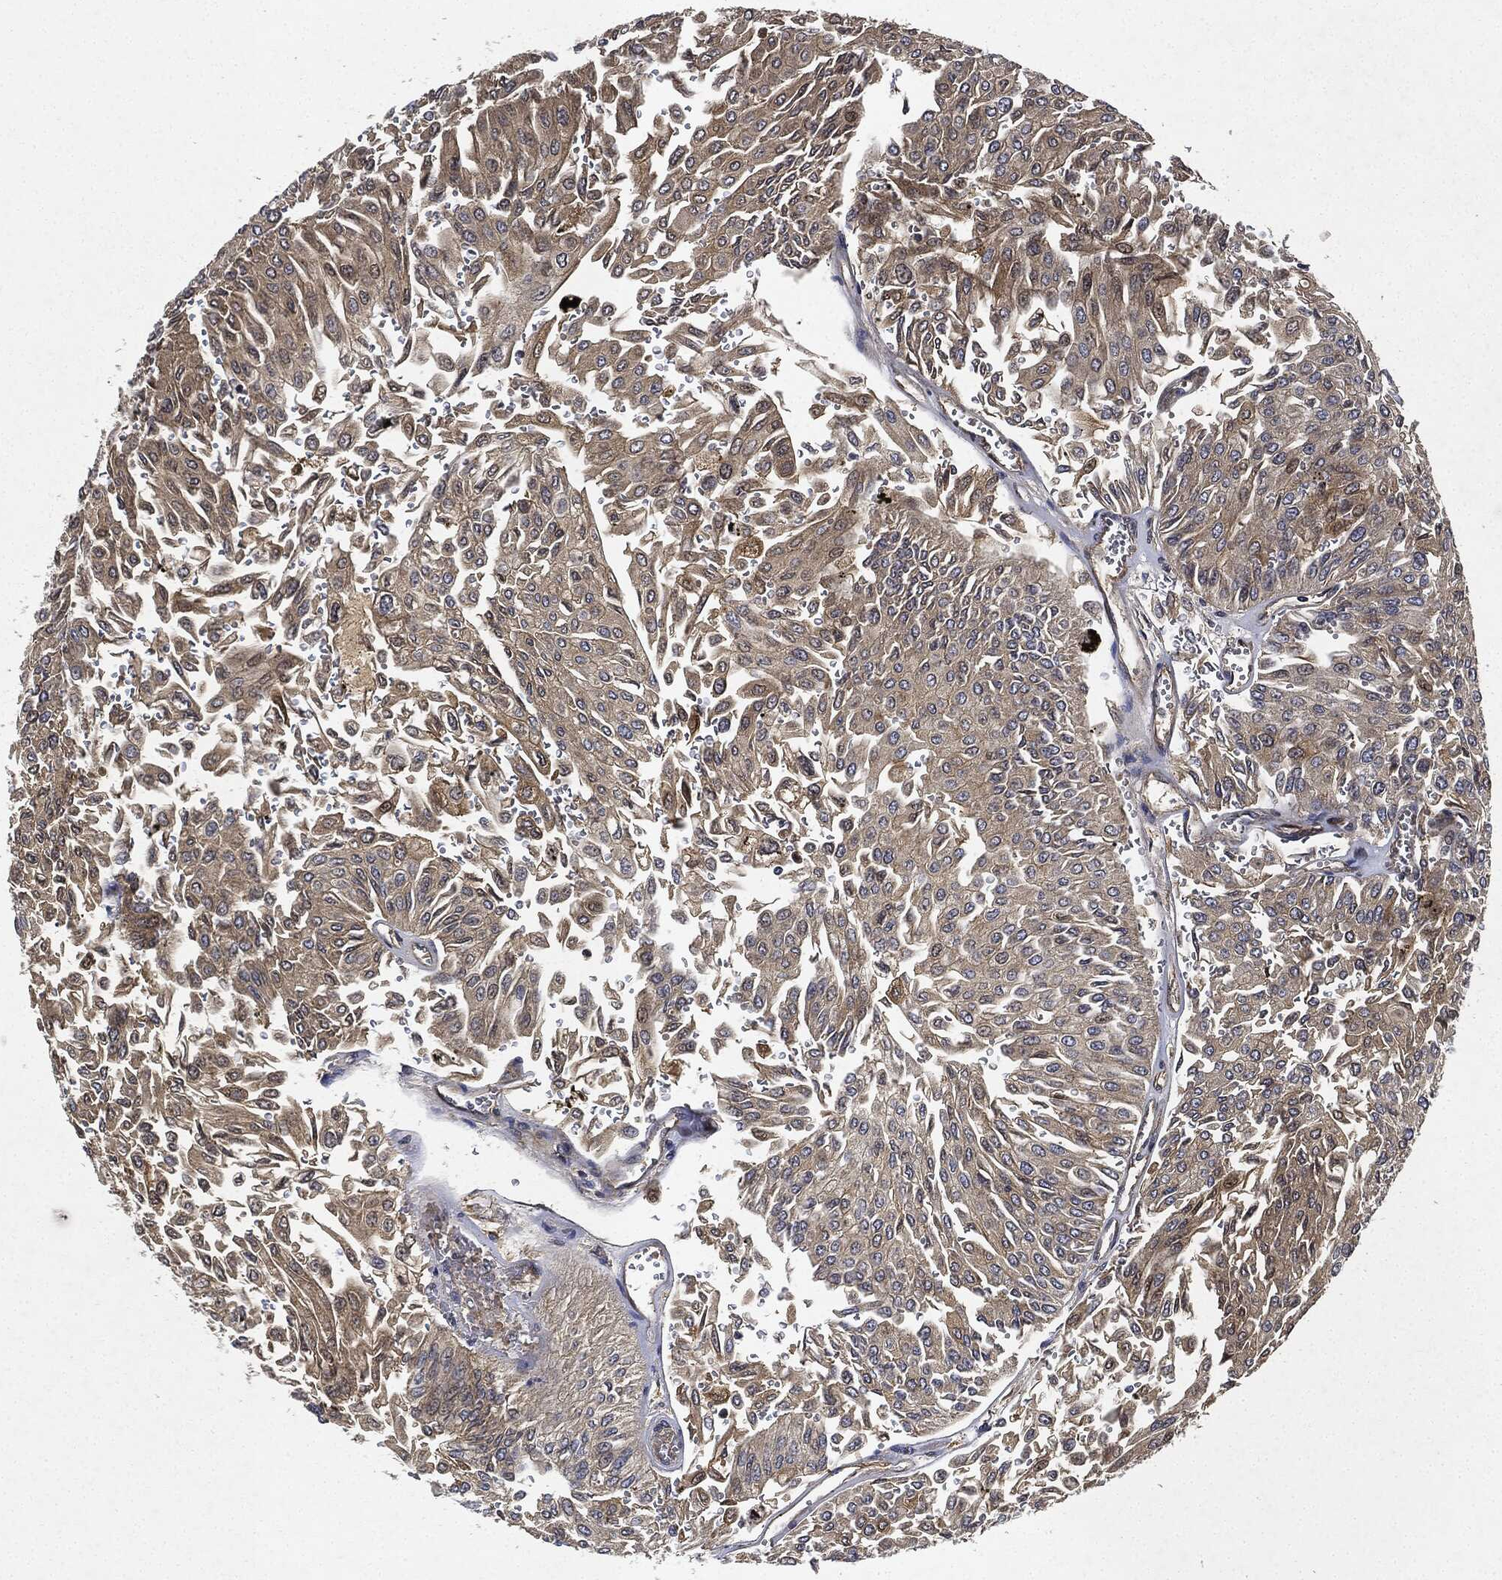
{"staining": {"intensity": "moderate", "quantity": "25%-75%", "location": "cytoplasmic/membranous"}, "tissue": "urothelial cancer", "cell_type": "Tumor cells", "image_type": "cancer", "snomed": [{"axis": "morphology", "description": "Urothelial carcinoma, Low grade"}, {"axis": "topography", "description": "Urinary bladder"}], "caption": "Immunohistochemistry of urothelial cancer shows medium levels of moderate cytoplasmic/membranous expression in approximately 25%-75% of tumor cells.", "gene": "MLST8", "patient": {"sex": "male", "age": 67}}